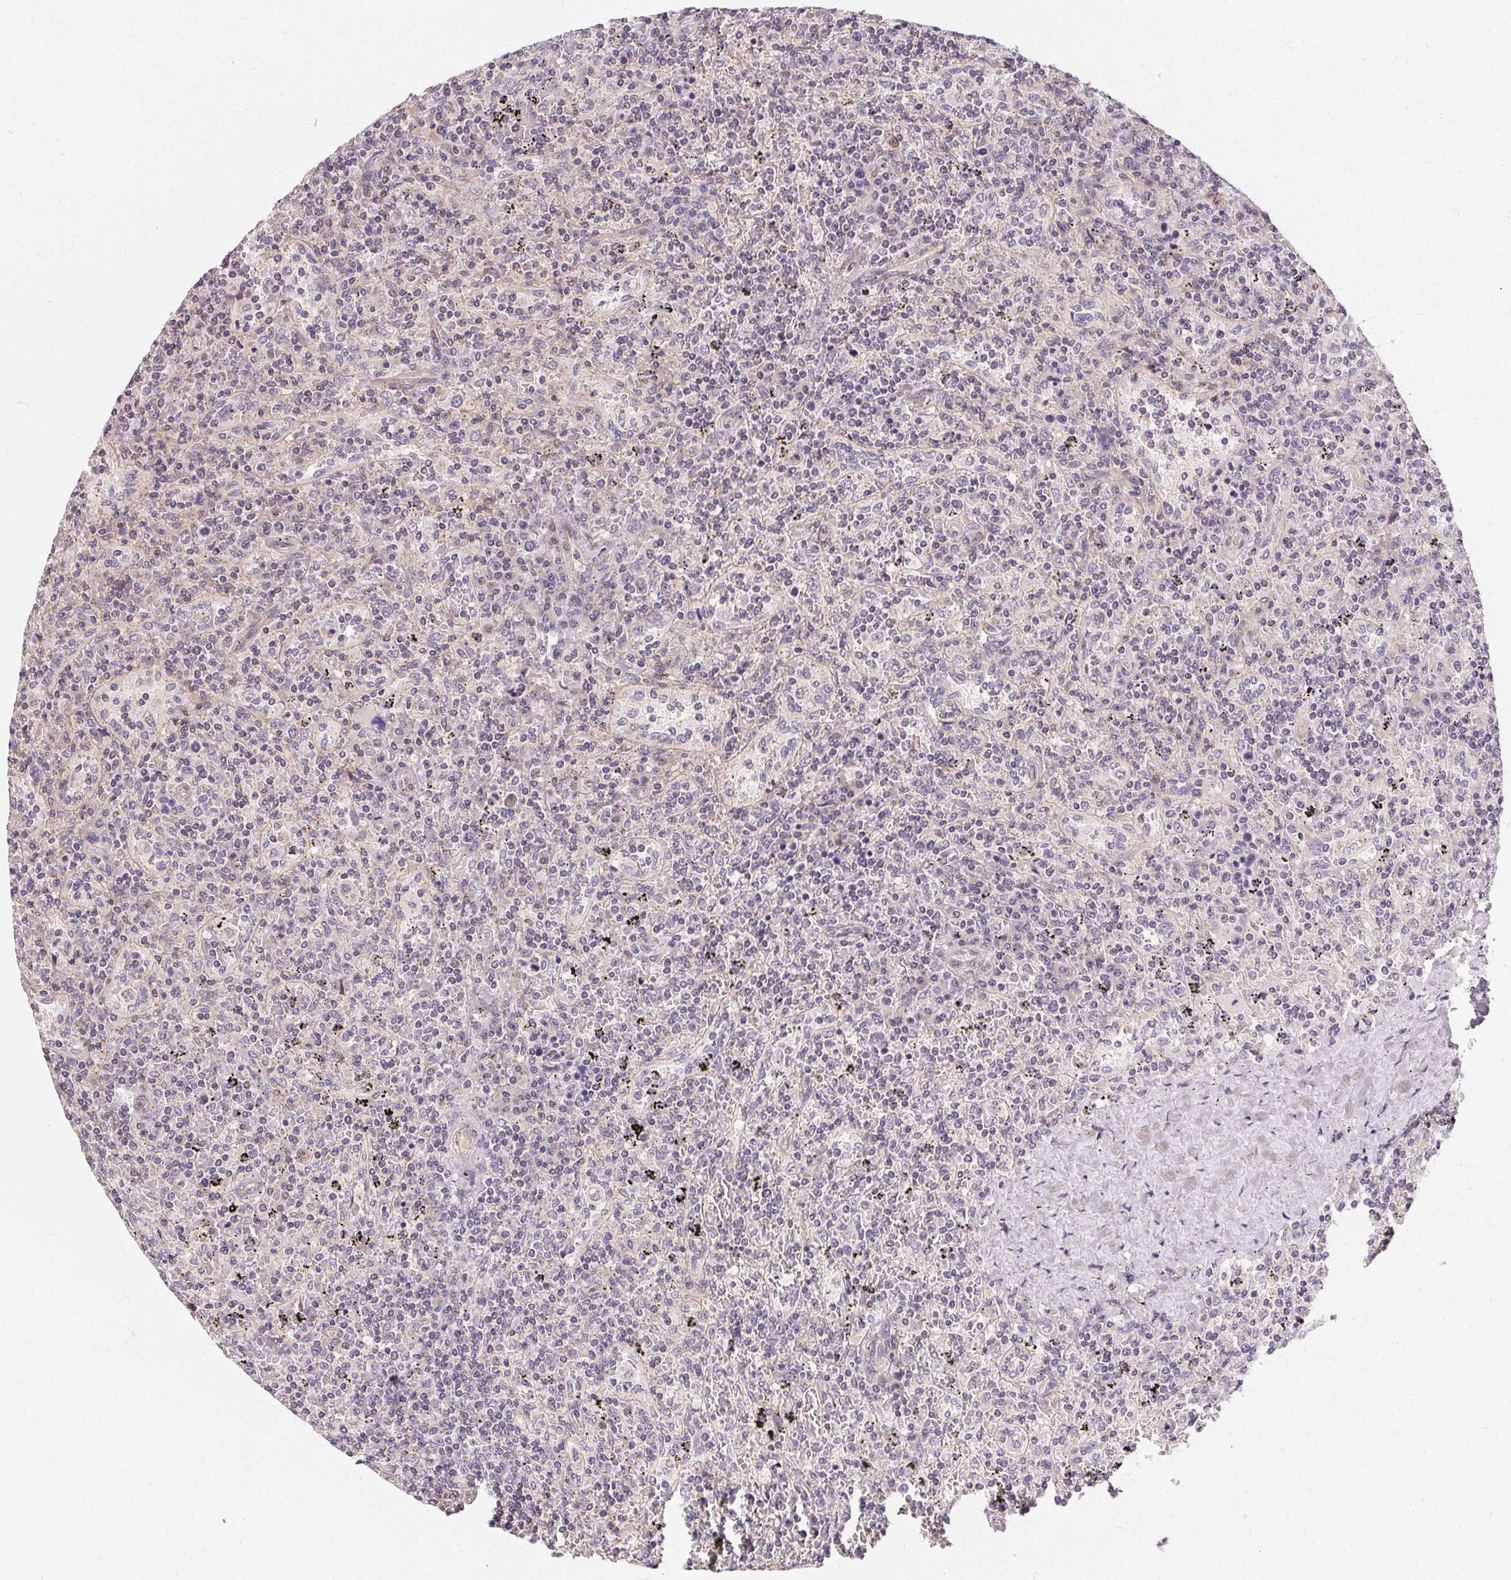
{"staining": {"intensity": "negative", "quantity": "none", "location": "none"}, "tissue": "lymphoma", "cell_type": "Tumor cells", "image_type": "cancer", "snomed": [{"axis": "morphology", "description": "Malignant lymphoma, non-Hodgkin's type, Low grade"}, {"axis": "topography", "description": "Spleen"}], "caption": "This is an immunohistochemistry (IHC) photomicrograph of lymphoma. There is no expression in tumor cells.", "gene": "APLP1", "patient": {"sex": "male", "age": 62}}